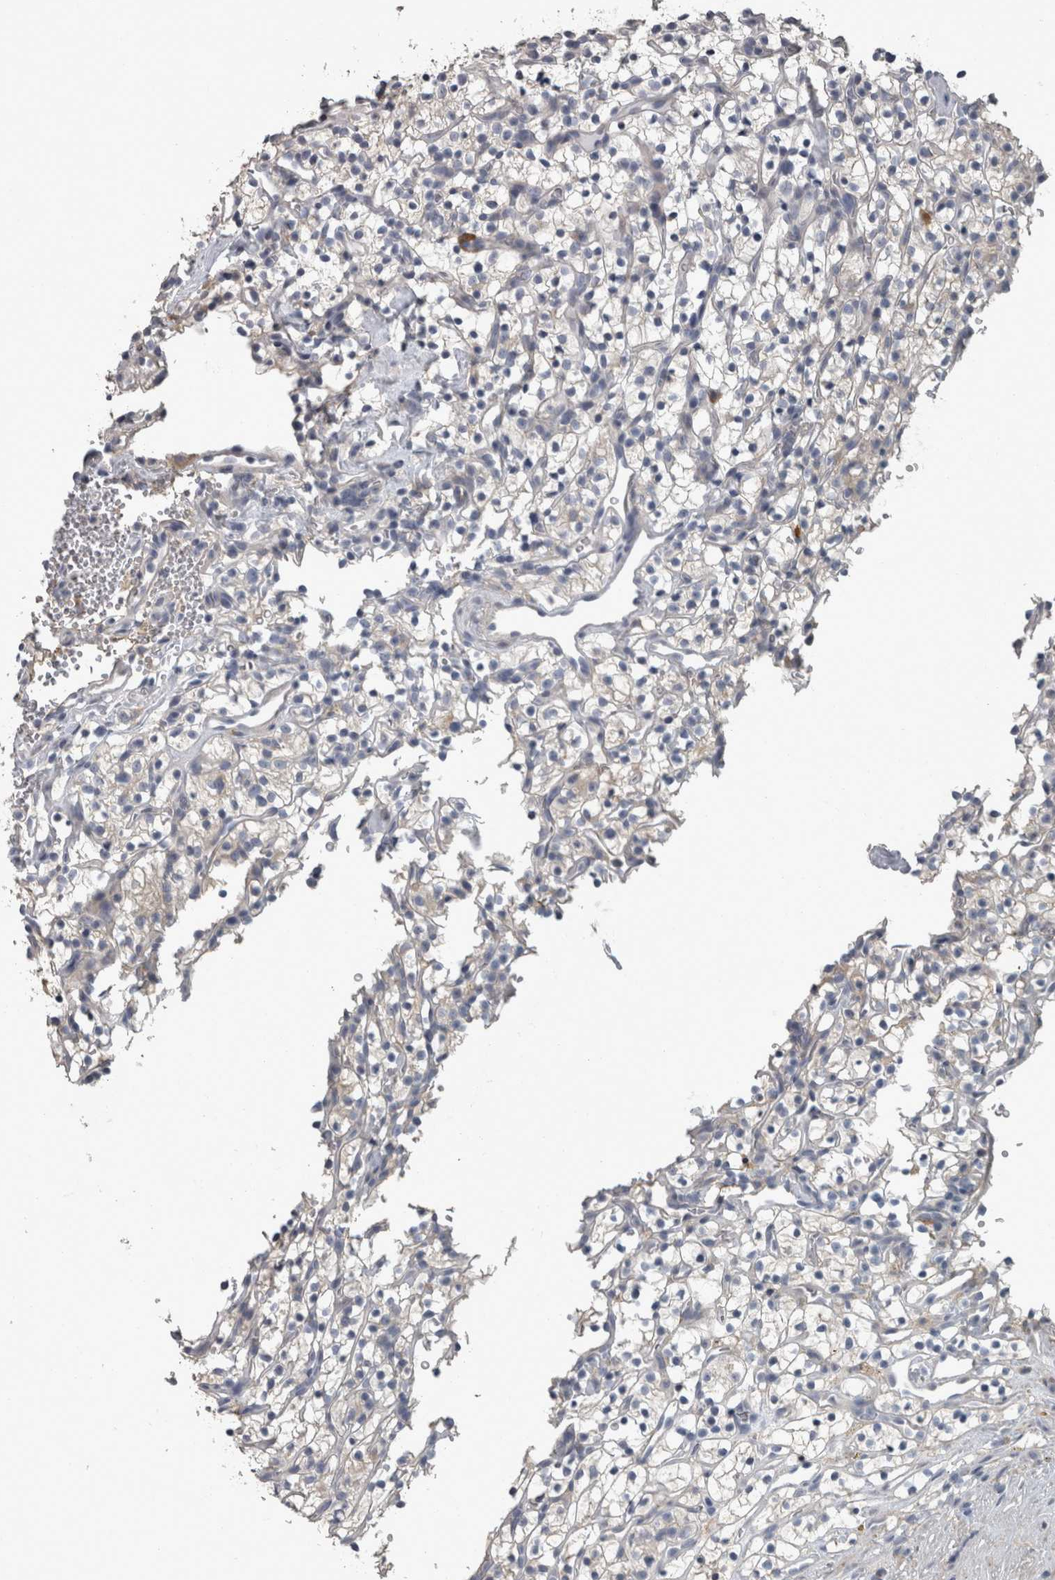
{"staining": {"intensity": "negative", "quantity": "none", "location": "none"}, "tissue": "renal cancer", "cell_type": "Tumor cells", "image_type": "cancer", "snomed": [{"axis": "morphology", "description": "Adenocarcinoma, NOS"}, {"axis": "topography", "description": "Kidney"}], "caption": "DAB (3,3'-diaminobenzidine) immunohistochemical staining of human renal adenocarcinoma reveals no significant staining in tumor cells. (DAB immunohistochemistry, high magnification).", "gene": "EFEMP2", "patient": {"sex": "female", "age": 57}}